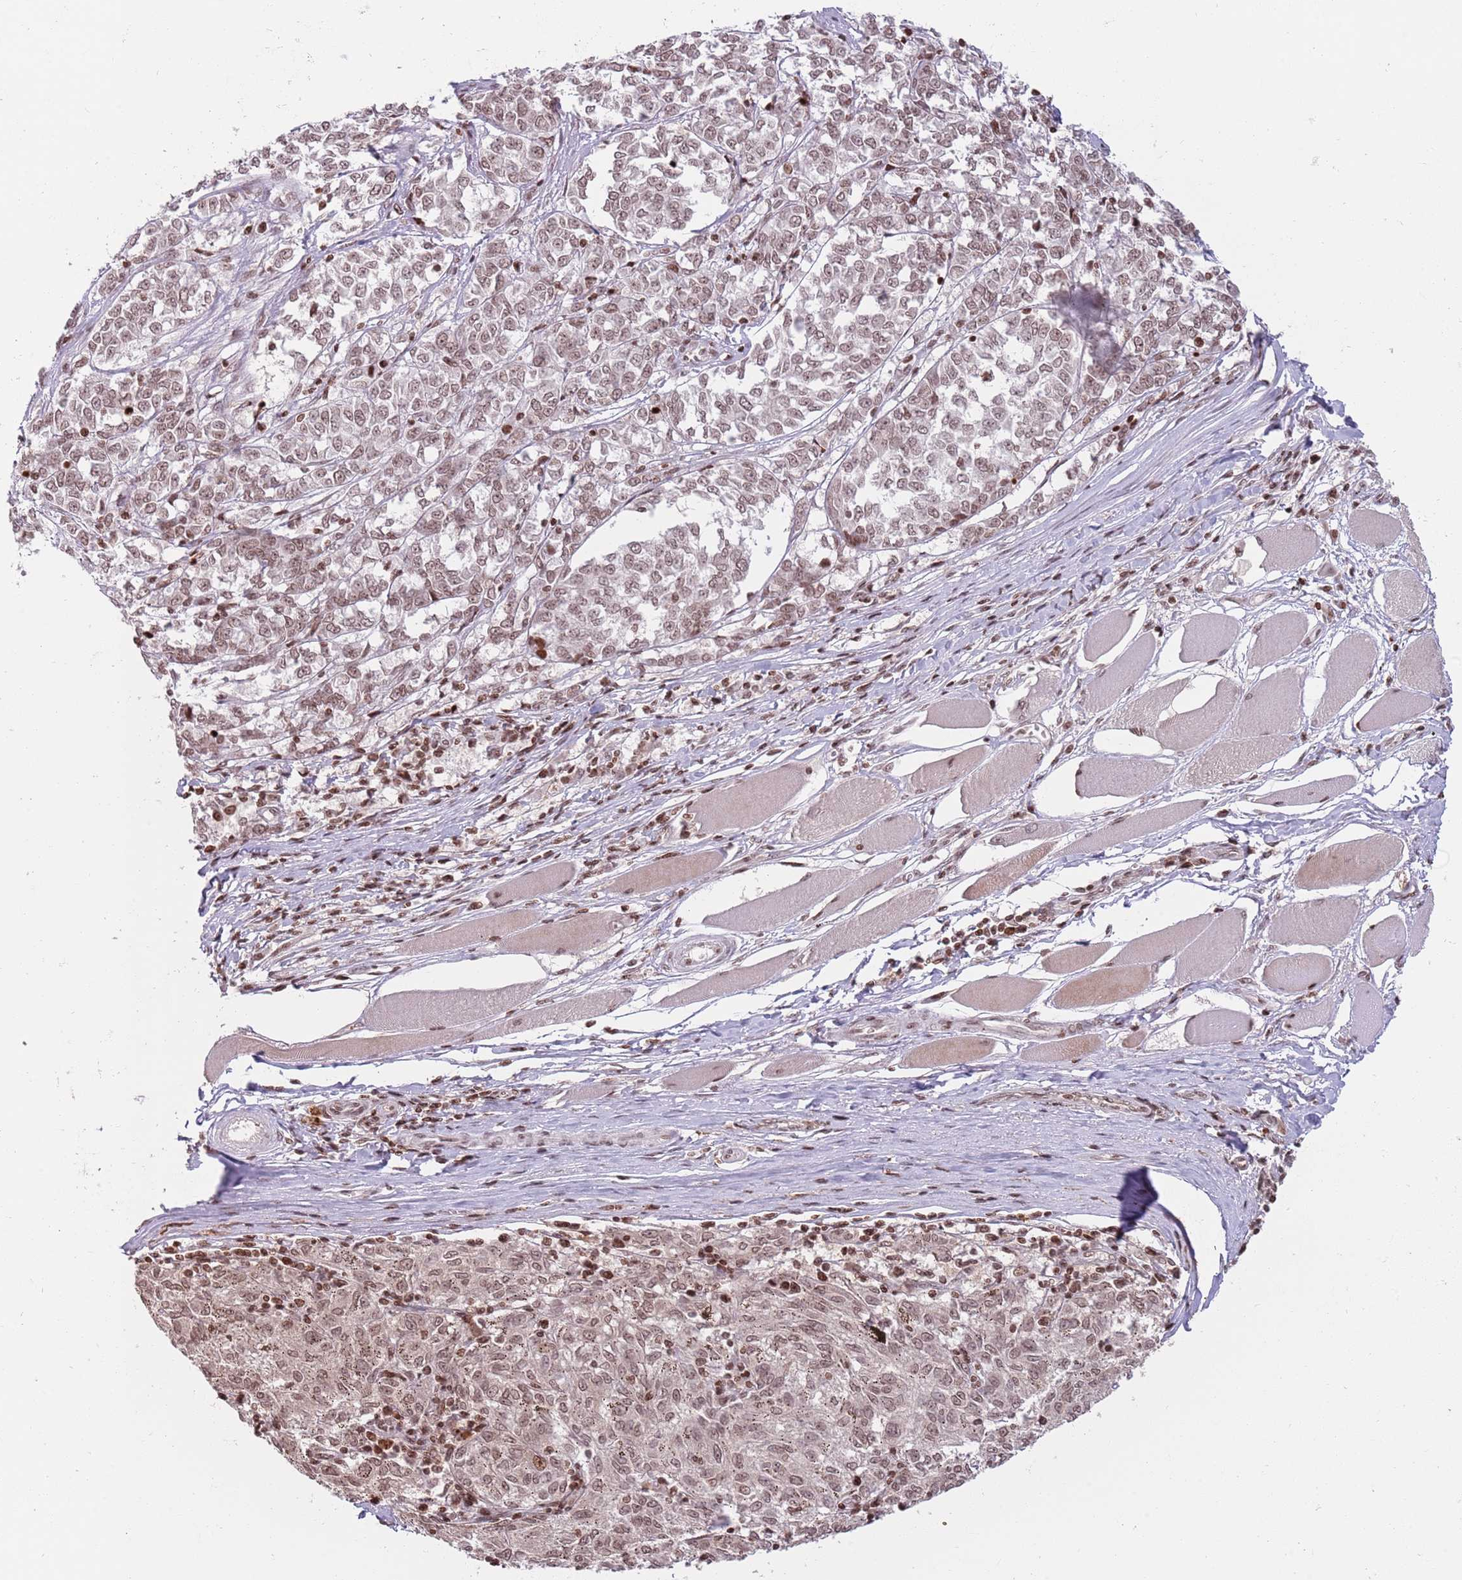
{"staining": {"intensity": "moderate", "quantity": ">75%", "location": "nuclear"}, "tissue": "melanoma", "cell_type": "Tumor cells", "image_type": "cancer", "snomed": [{"axis": "morphology", "description": "Malignant melanoma, NOS"}, {"axis": "topography", "description": "Skin"}], "caption": "DAB immunohistochemical staining of human malignant melanoma shows moderate nuclear protein positivity in about >75% of tumor cells.", "gene": "SH3RF3", "patient": {"sex": "female", "age": 72}}